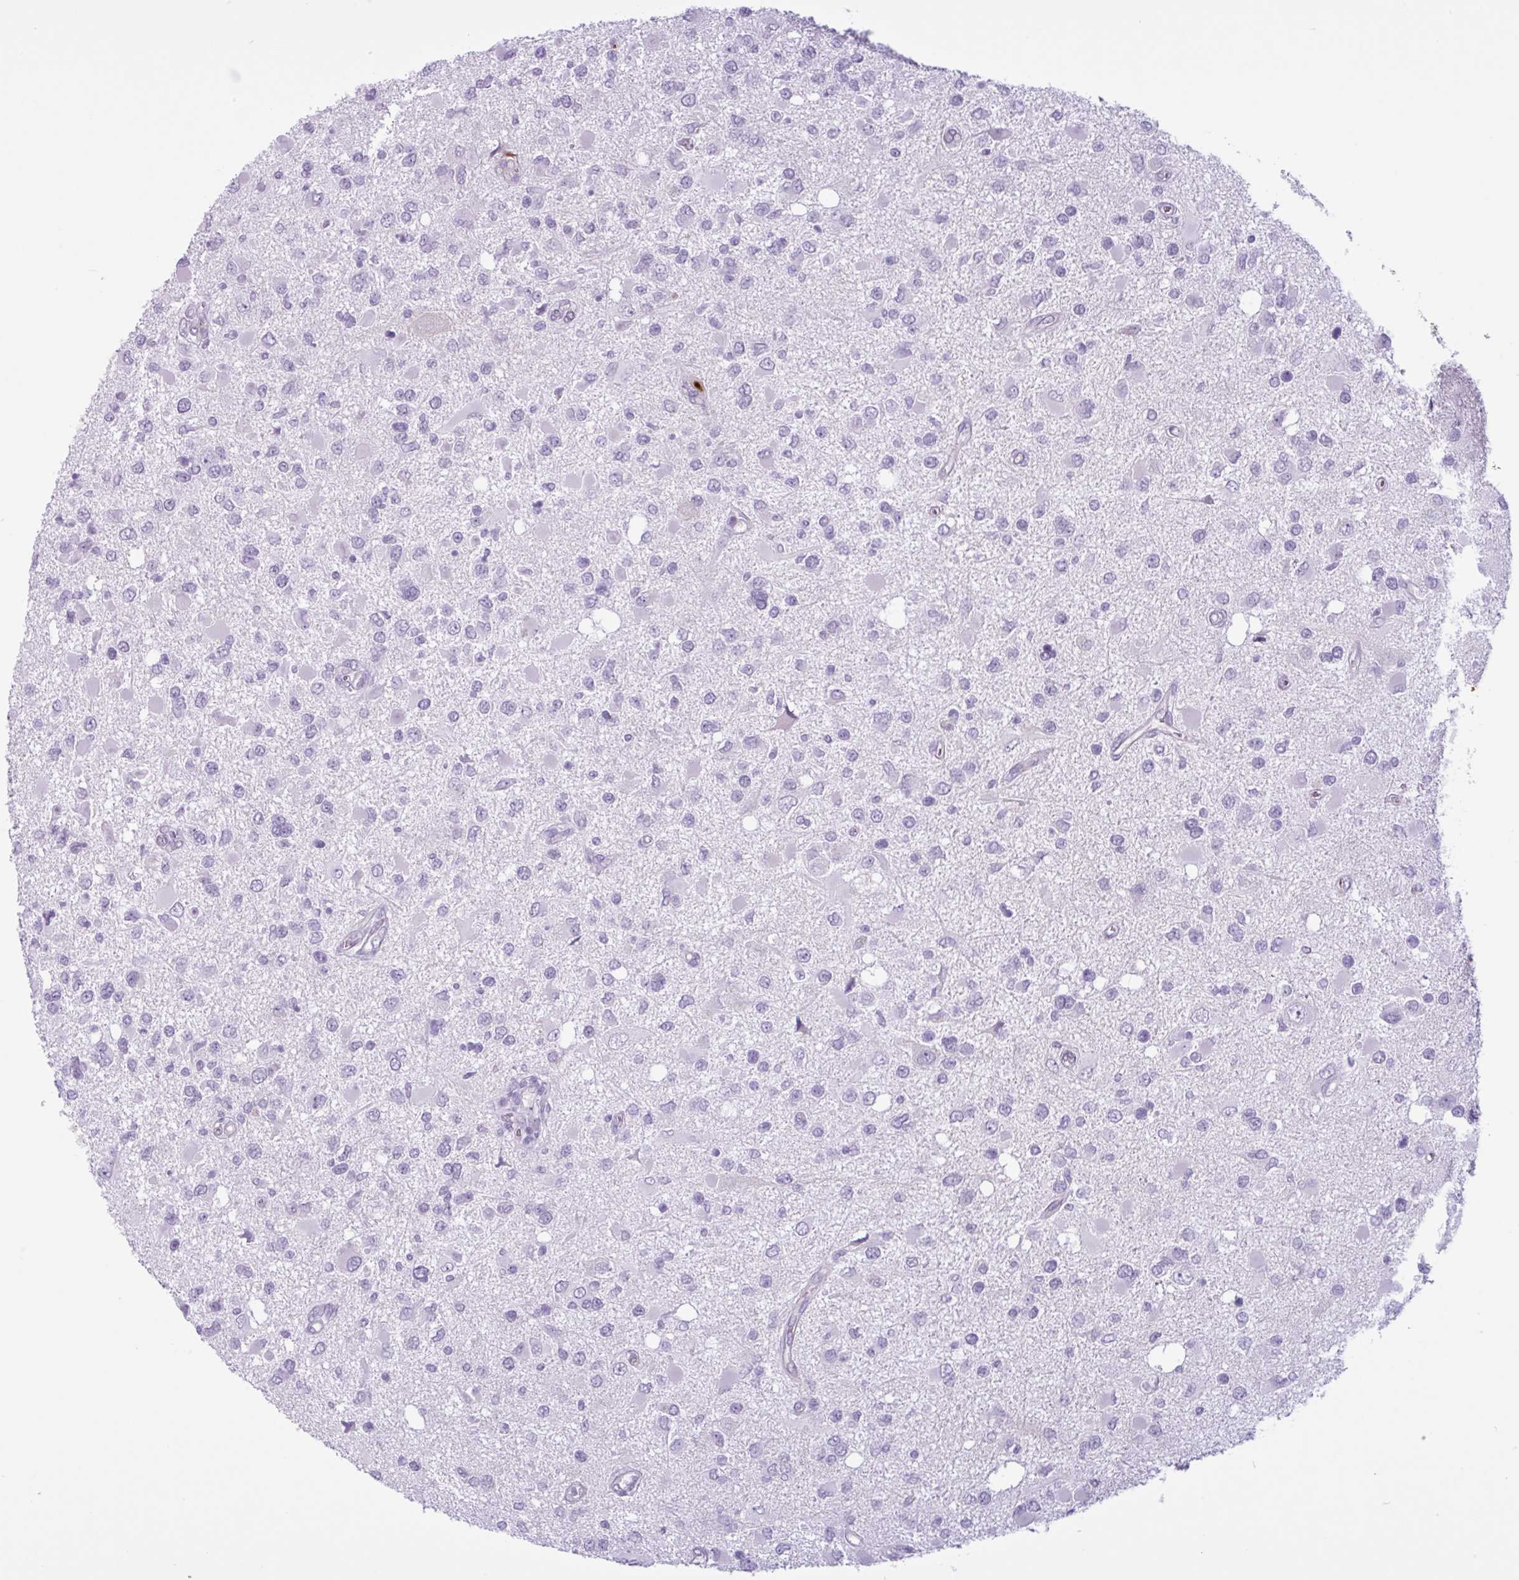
{"staining": {"intensity": "negative", "quantity": "none", "location": "none"}, "tissue": "glioma", "cell_type": "Tumor cells", "image_type": "cancer", "snomed": [{"axis": "morphology", "description": "Glioma, malignant, High grade"}, {"axis": "topography", "description": "Brain"}], "caption": "Immunohistochemistry (IHC) of high-grade glioma (malignant) reveals no expression in tumor cells.", "gene": "TMEM178A", "patient": {"sex": "male", "age": 53}}